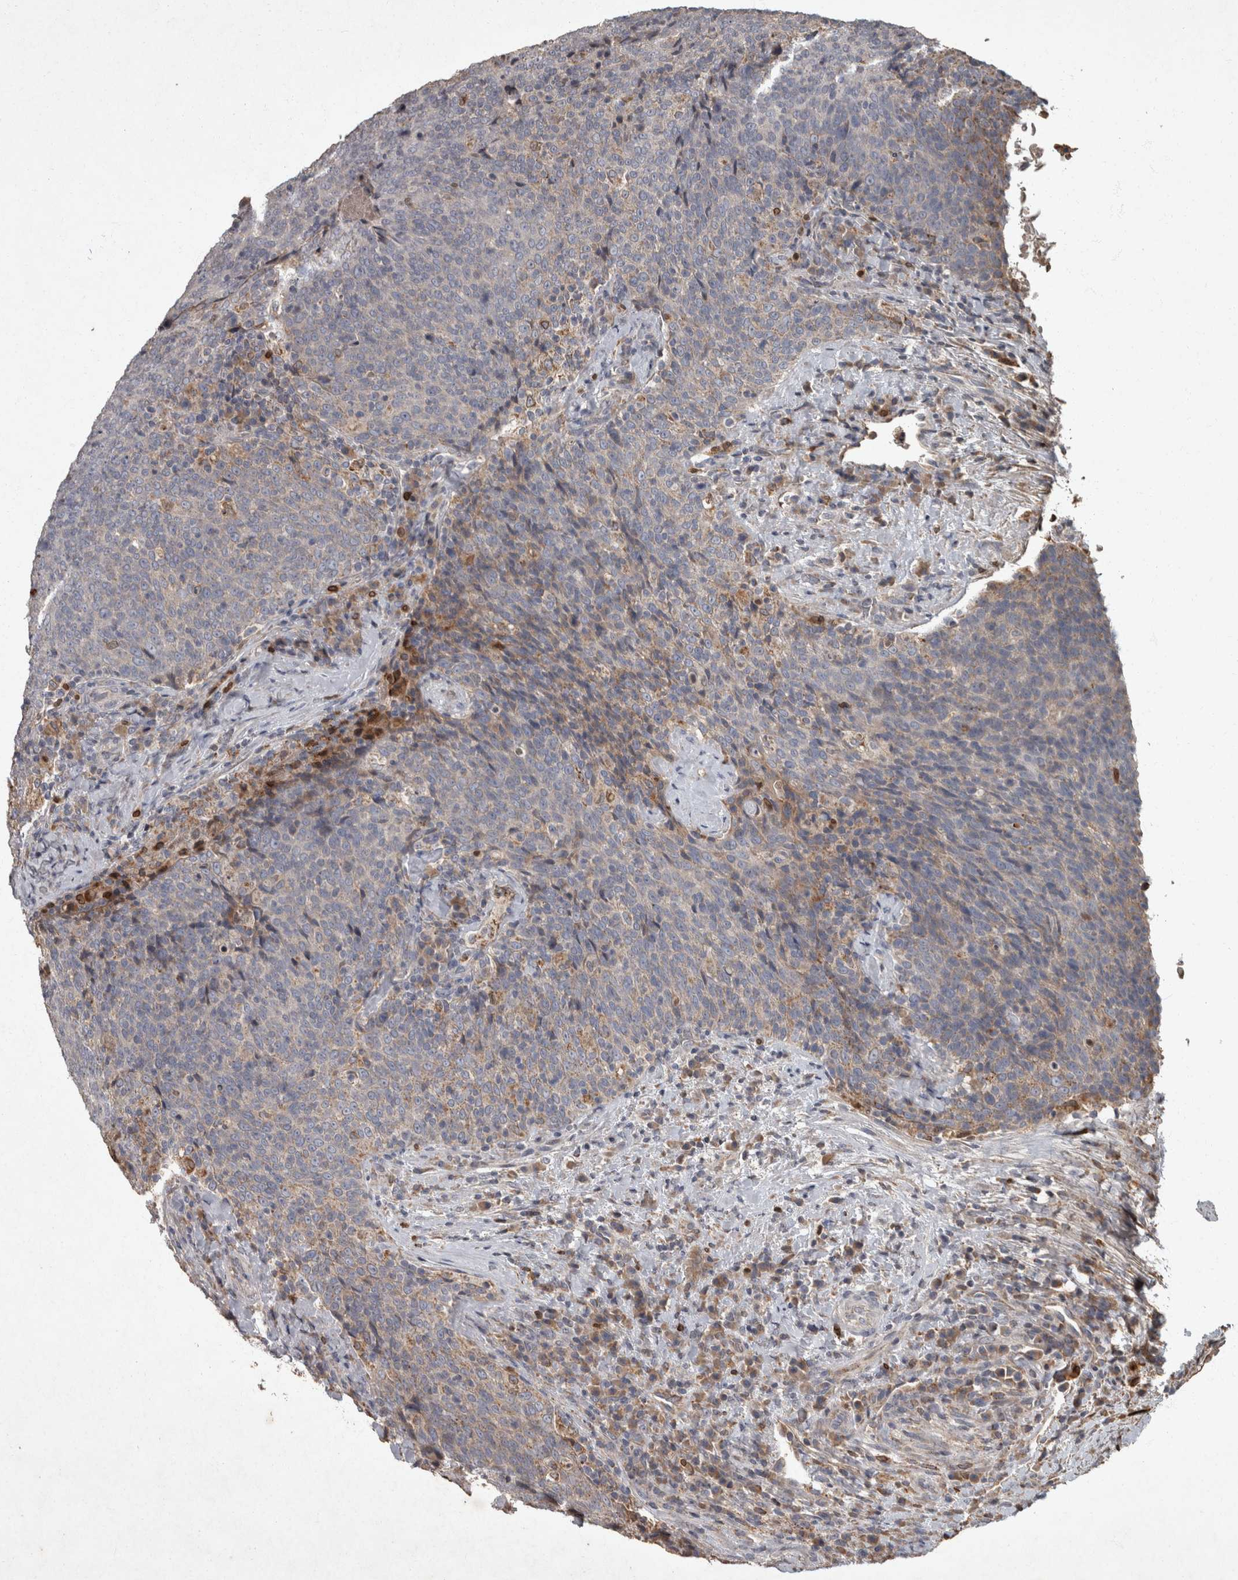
{"staining": {"intensity": "weak", "quantity": "<25%", "location": "cytoplasmic/membranous"}, "tissue": "head and neck cancer", "cell_type": "Tumor cells", "image_type": "cancer", "snomed": [{"axis": "morphology", "description": "Squamous cell carcinoma, NOS"}, {"axis": "morphology", "description": "Squamous cell carcinoma, metastatic, NOS"}, {"axis": "topography", "description": "Lymph node"}, {"axis": "topography", "description": "Head-Neck"}], "caption": "This is a image of immunohistochemistry staining of head and neck cancer (metastatic squamous cell carcinoma), which shows no positivity in tumor cells. (DAB immunohistochemistry, high magnification).", "gene": "PPP1R3C", "patient": {"sex": "male", "age": 62}}